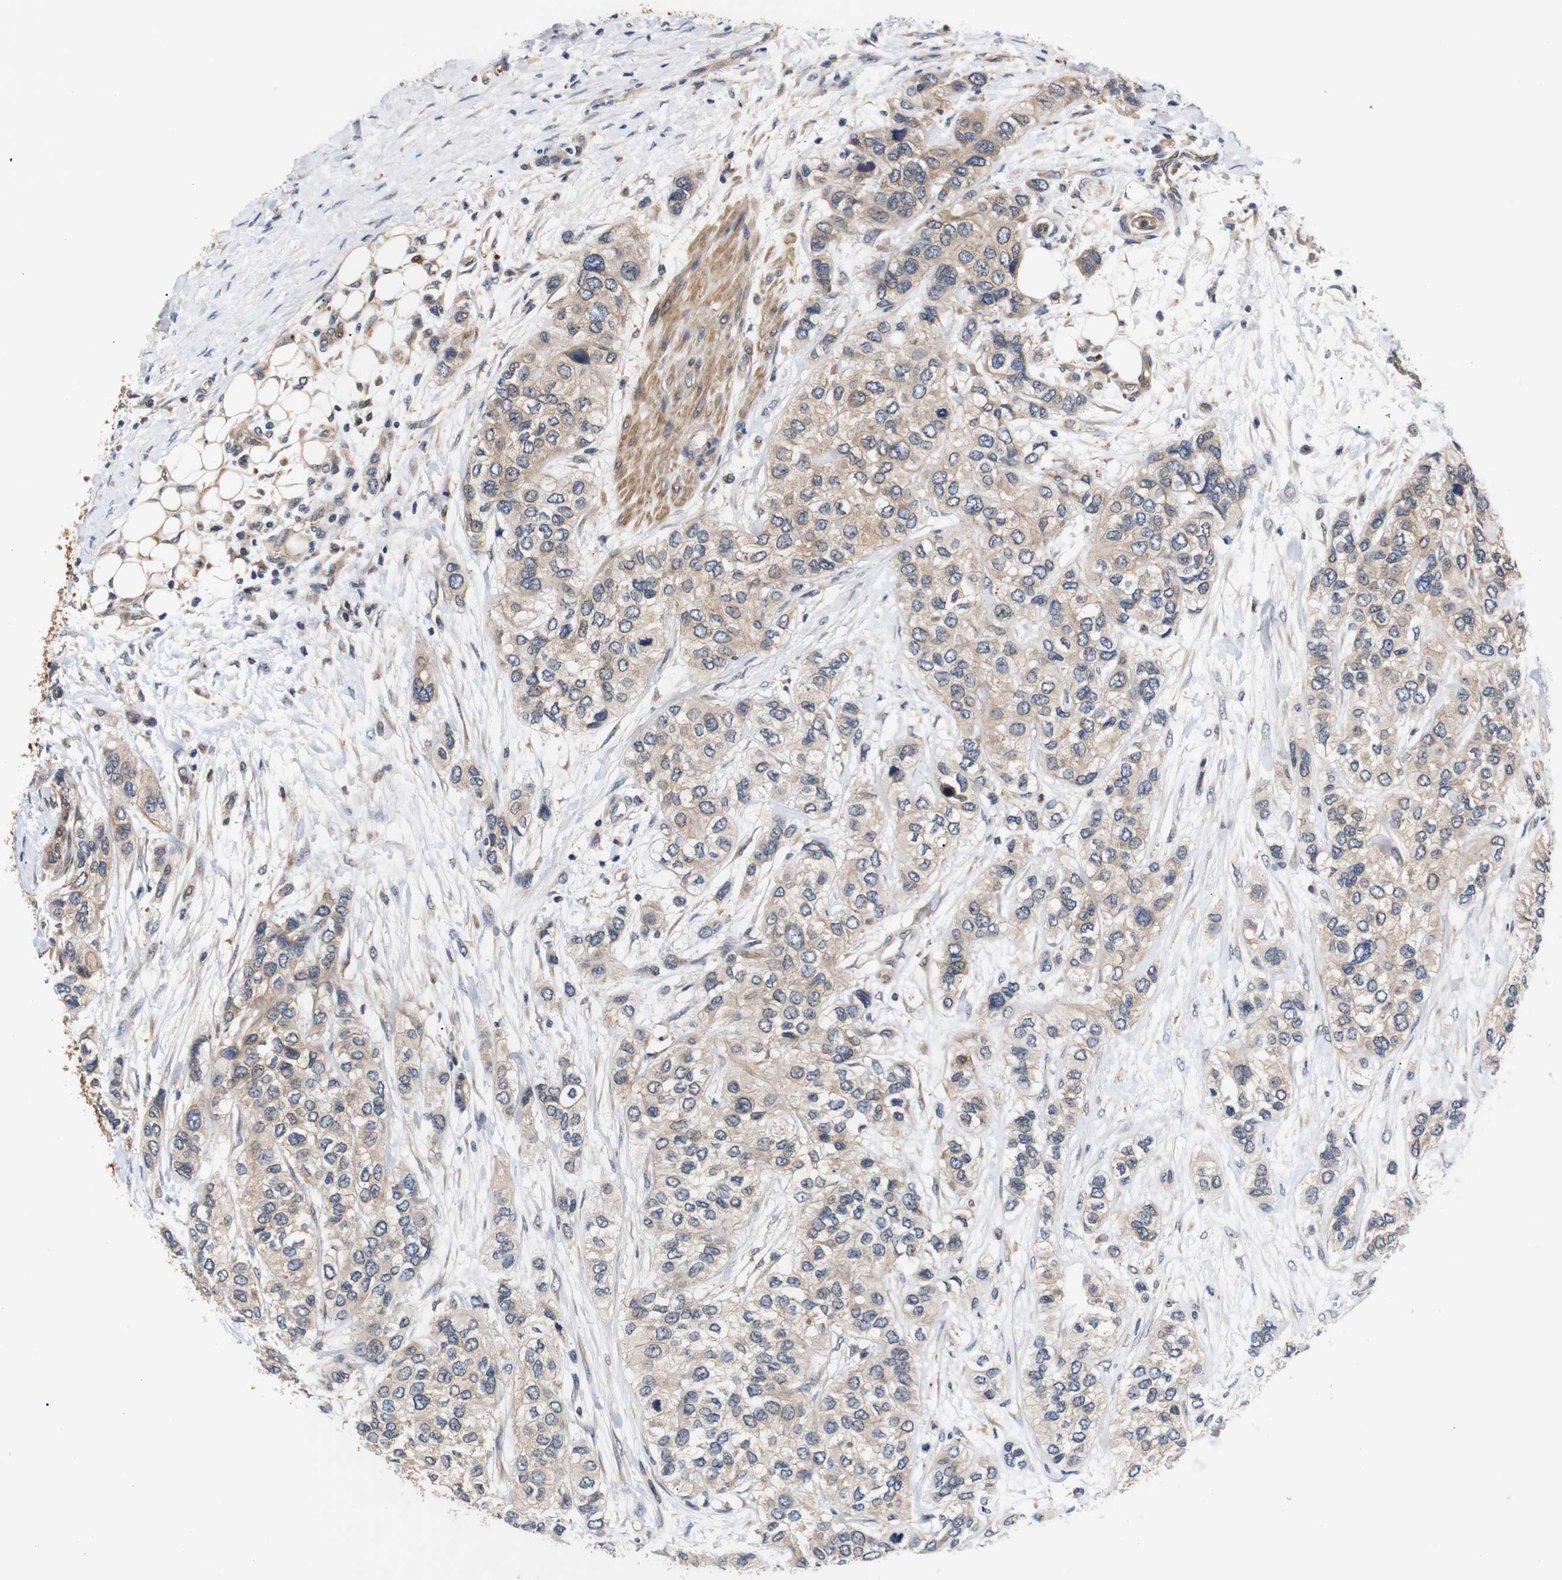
{"staining": {"intensity": "weak", "quantity": ">75%", "location": "cytoplasmic/membranous"}, "tissue": "urothelial cancer", "cell_type": "Tumor cells", "image_type": "cancer", "snomed": [{"axis": "morphology", "description": "Urothelial carcinoma, High grade"}, {"axis": "topography", "description": "Urinary bladder"}], "caption": "Tumor cells reveal low levels of weak cytoplasmic/membranous staining in approximately >75% of cells in human urothelial cancer.", "gene": "DDR1", "patient": {"sex": "female", "age": 56}}